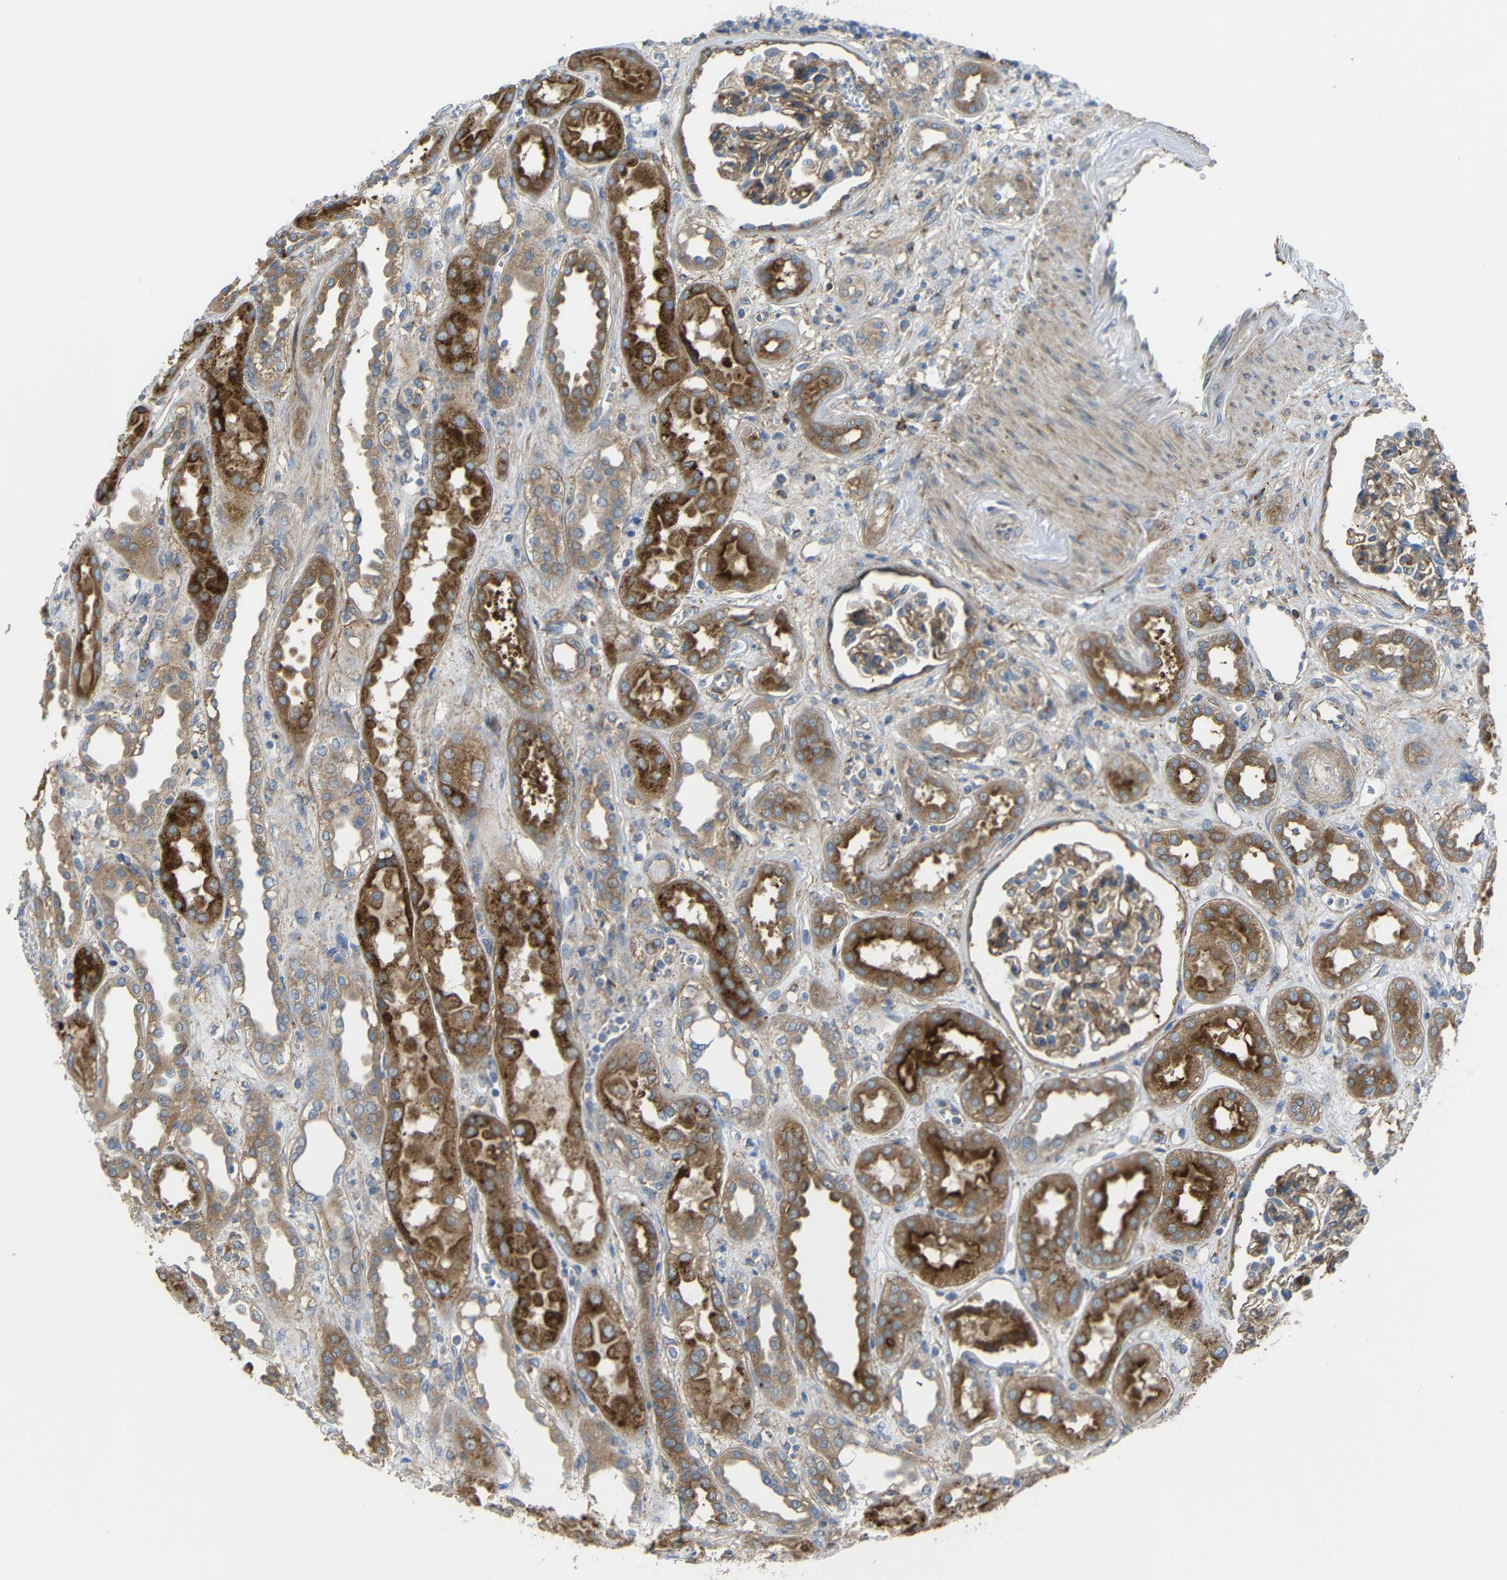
{"staining": {"intensity": "moderate", "quantity": ">75%", "location": "cytoplasmic/membranous"}, "tissue": "kidney", "cell_type": "Cells in glomeruli", "image_type": "normal", "snomed": [{"axis": "morphology", "description": "Normal tissue, NOS"}, {"axis": "topography", "description": "Kidney"}], "caption": "A photomicrograph of human kidney stained for a protein demonstrates moderate cytoplasmic/membranous brown staining in cells in glomeruli. (IHC, brightfield microscopy, high magnification).", "gene": "SYPL1", "patient": {"sex": "male", "age": 59}}